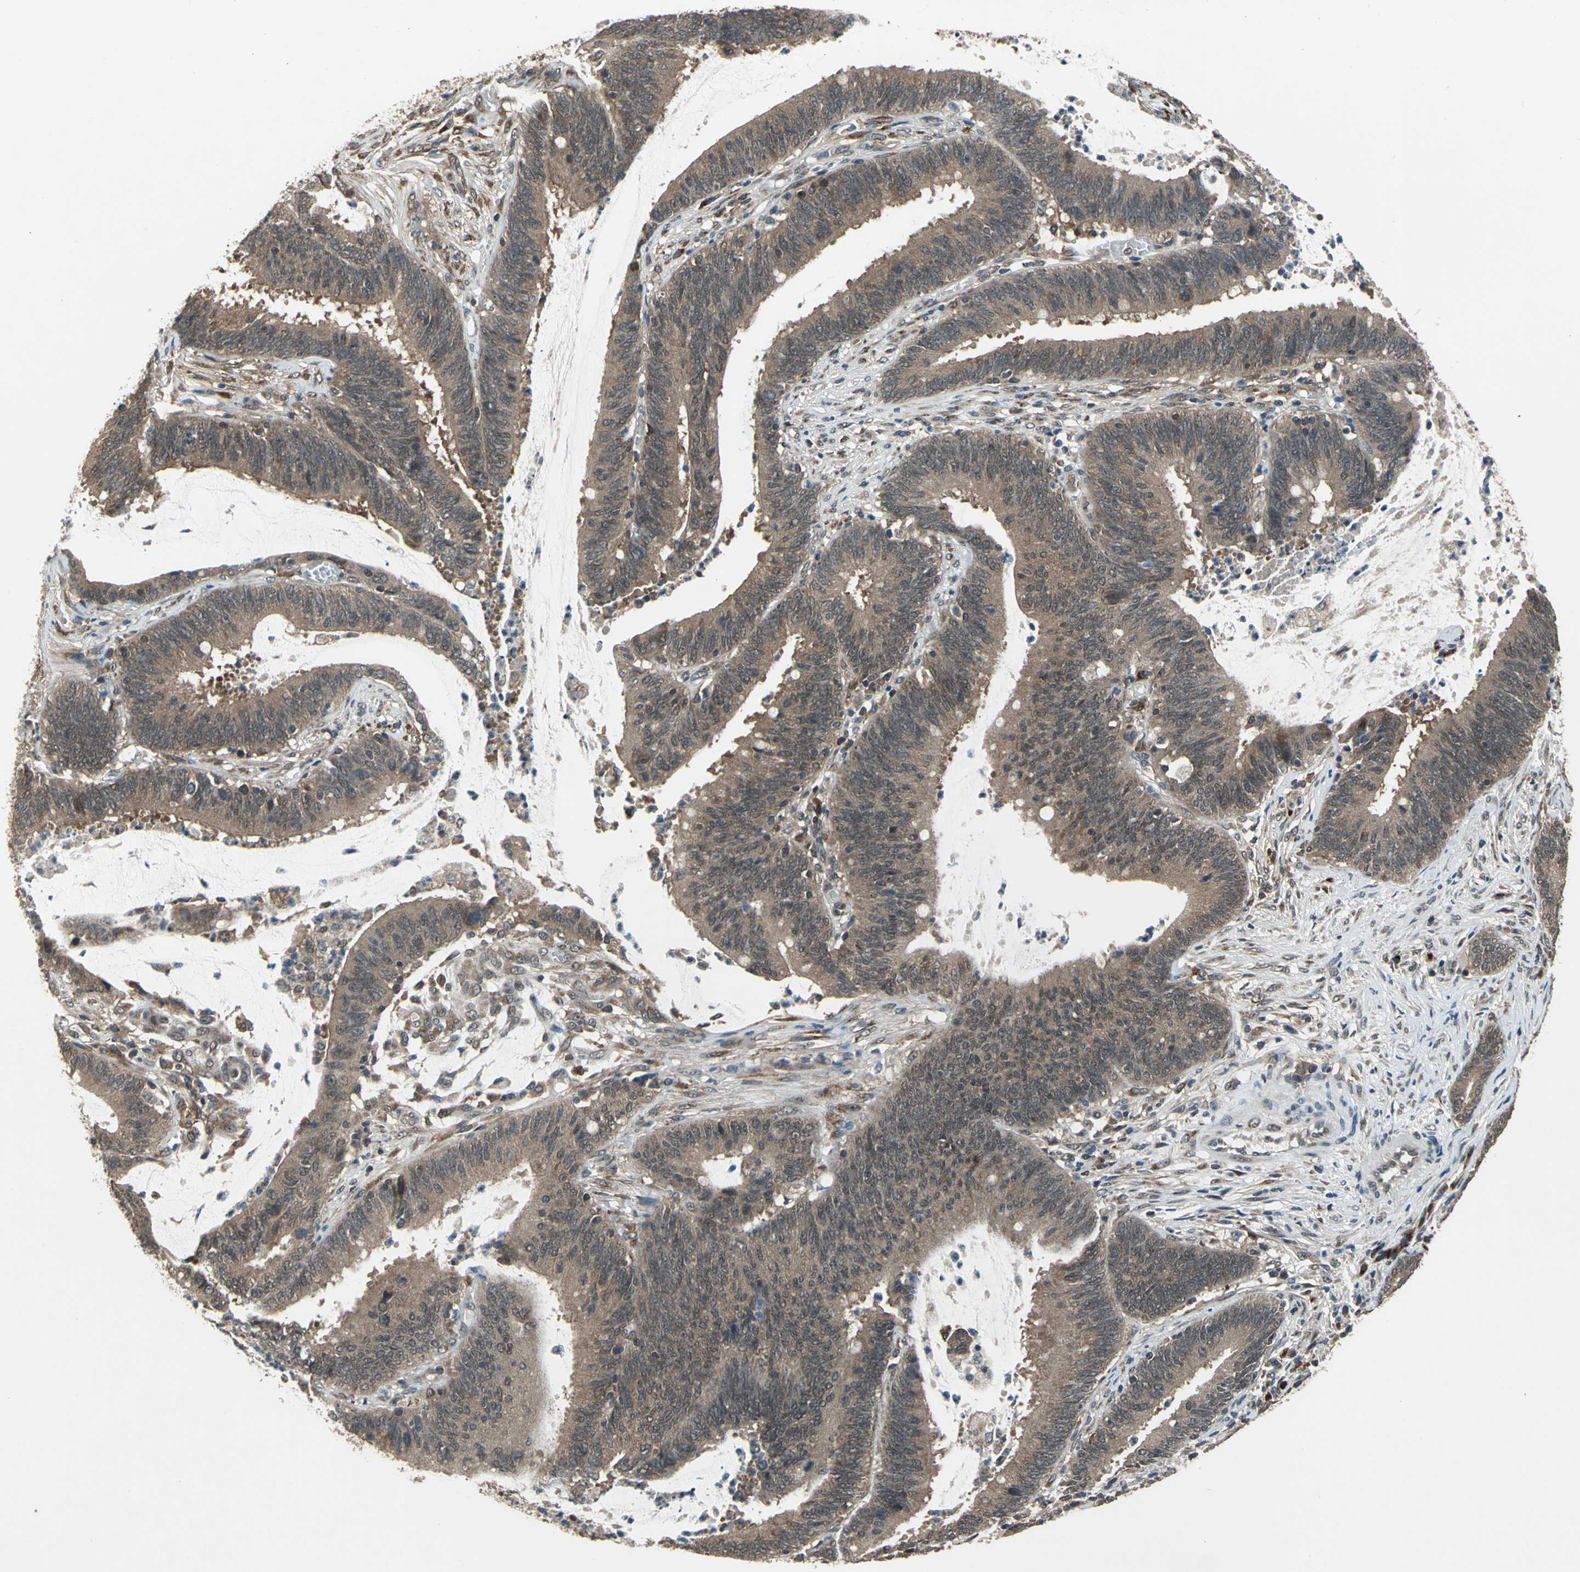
{"staining": {"intensity": "moderate", "quantity": ">75%", "location": "cytoplasmic/membranous"}, "tissue": "colorectal cancer", "cell_type": "Tumor cells", "image_type": "cancer", "snomed": [{"axis": "morphology", "description": "Adenocarcinoma, NOS"}, {"axis": "topography", "description": "Rectum"}], "caption": "Immunohistochemistry histopathology image of human colorectal cancer (adenocarcinoma) stained for a protein (brown), which reveals medium levels of moderate cytoplasmic/membranous expression in approximately >75% of tumor cells.", "gene": "NFKBIE", "patient": {"sex": "female", "age": 66}}